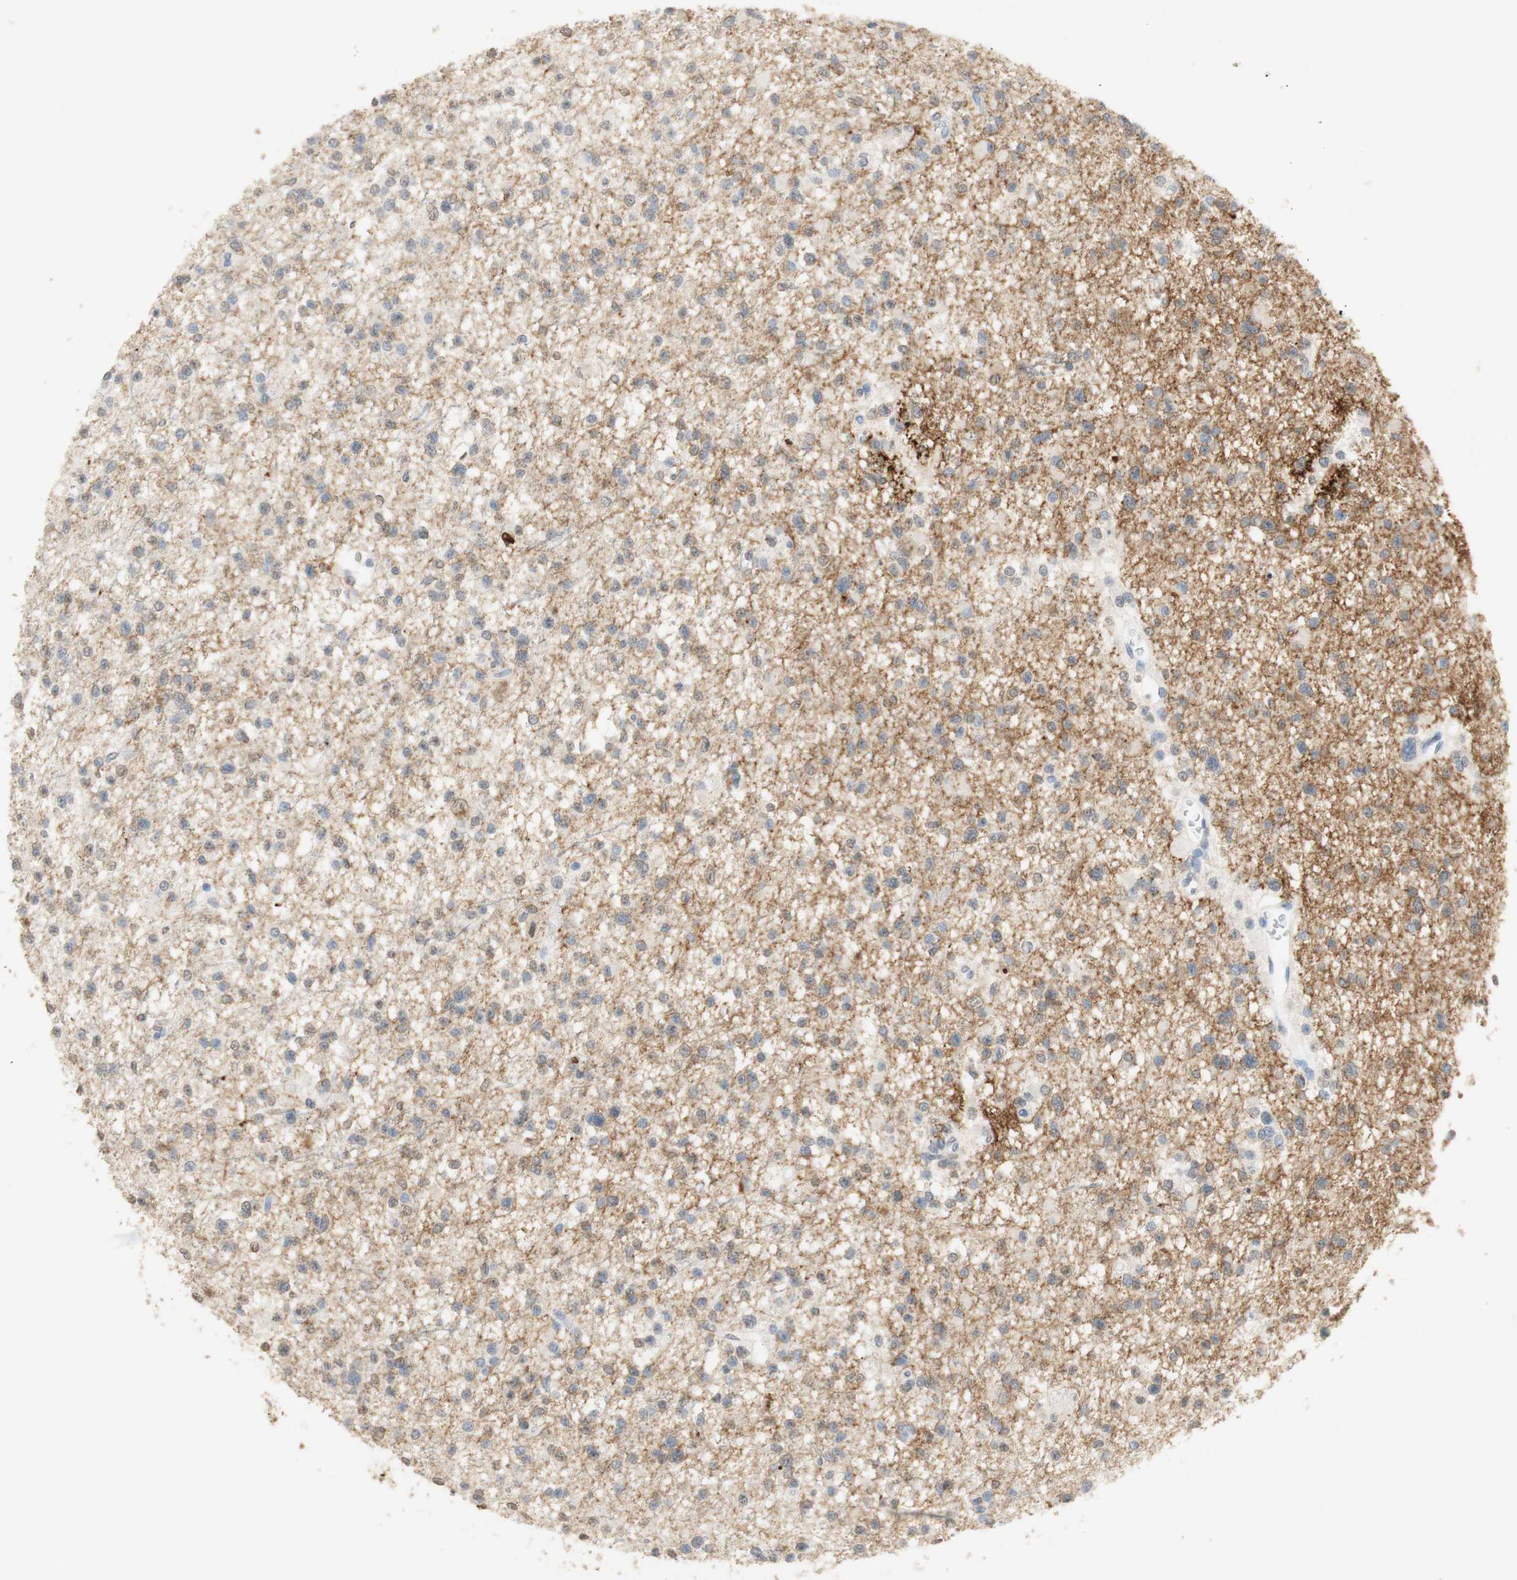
{"staining": {"intensity": "weak", "quantity": ">75%", "location": "cytoplasmic/membranous,nuclear"}, "tissue": "glioma", "cell_type": "Tumor cells", "image_type": "cancer", "snomed": [{"axis": "morphology", "description": "Glioma, malignant, Low grade"}, {"axis": "topography", "description": "Brain"}], "caption": "This is an image of immunohistochemistry (IHC) staining of malignant glioma (low-grade), which shows weak staining in the cytoplasmic/membranous and nuclear of tumor cells.", "gene": "L1CAM", "patient": {"sex": "female", "age": 22}}